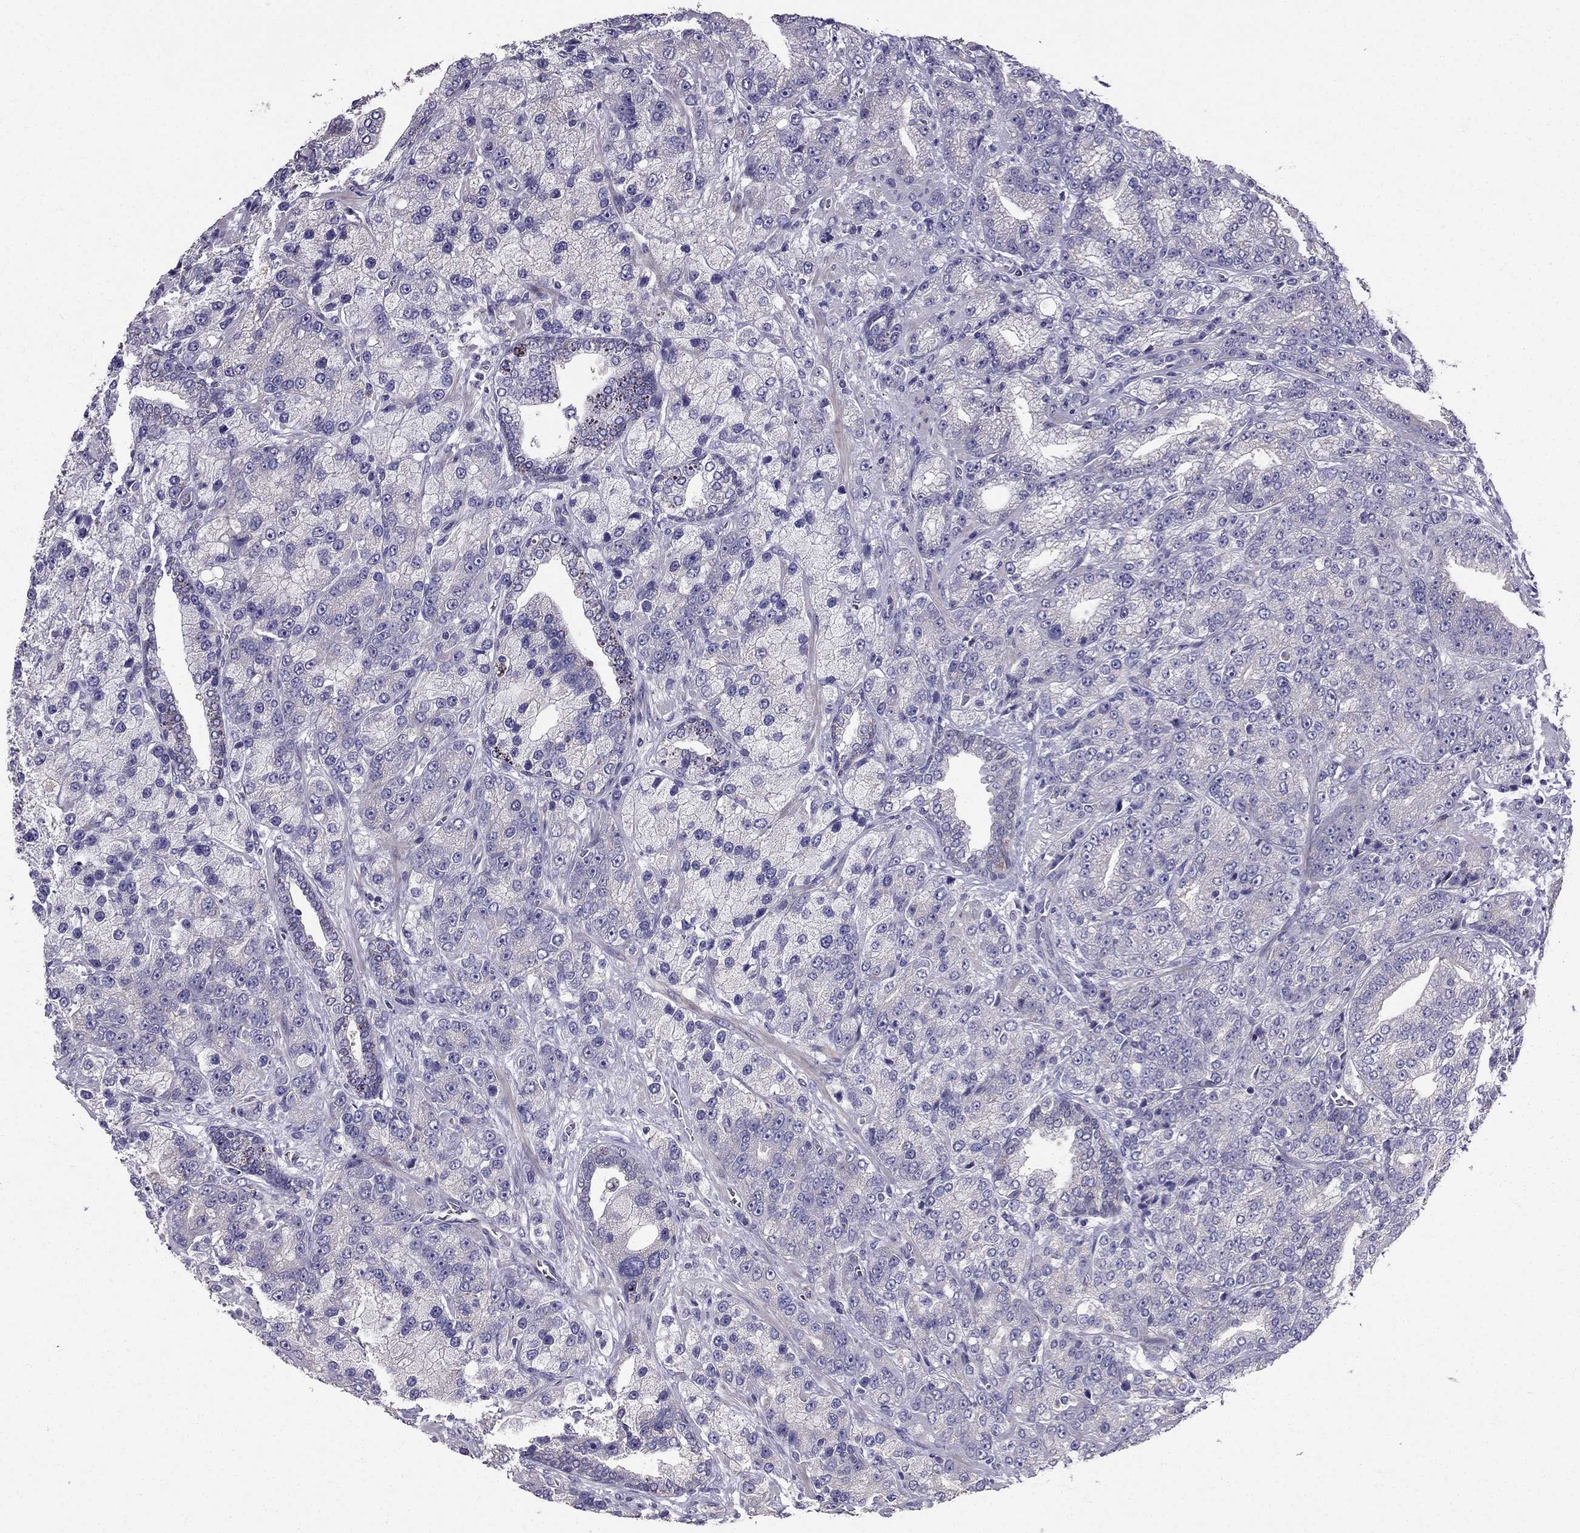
{"staining": {"intensity": "negative", "quantity": "none", "location": "none"}, "tissue": "prostate cancer", "cell_type": "Tumor cells", "image_type": "cancer", "snomed": [{"axis": "morphology", "description": "Adenocarcinoma, NOS"}, {"axis": "topography", "description": "Prostate"}], "caption": "DAB (3,3'-diaminobenzidine) immunohistochemical staining of human prostate adenocarcinoma demonstrates no significant expression in tumor cells.", "gene": "AS3MT", "patient": {"sex": "male", "age": 63}}